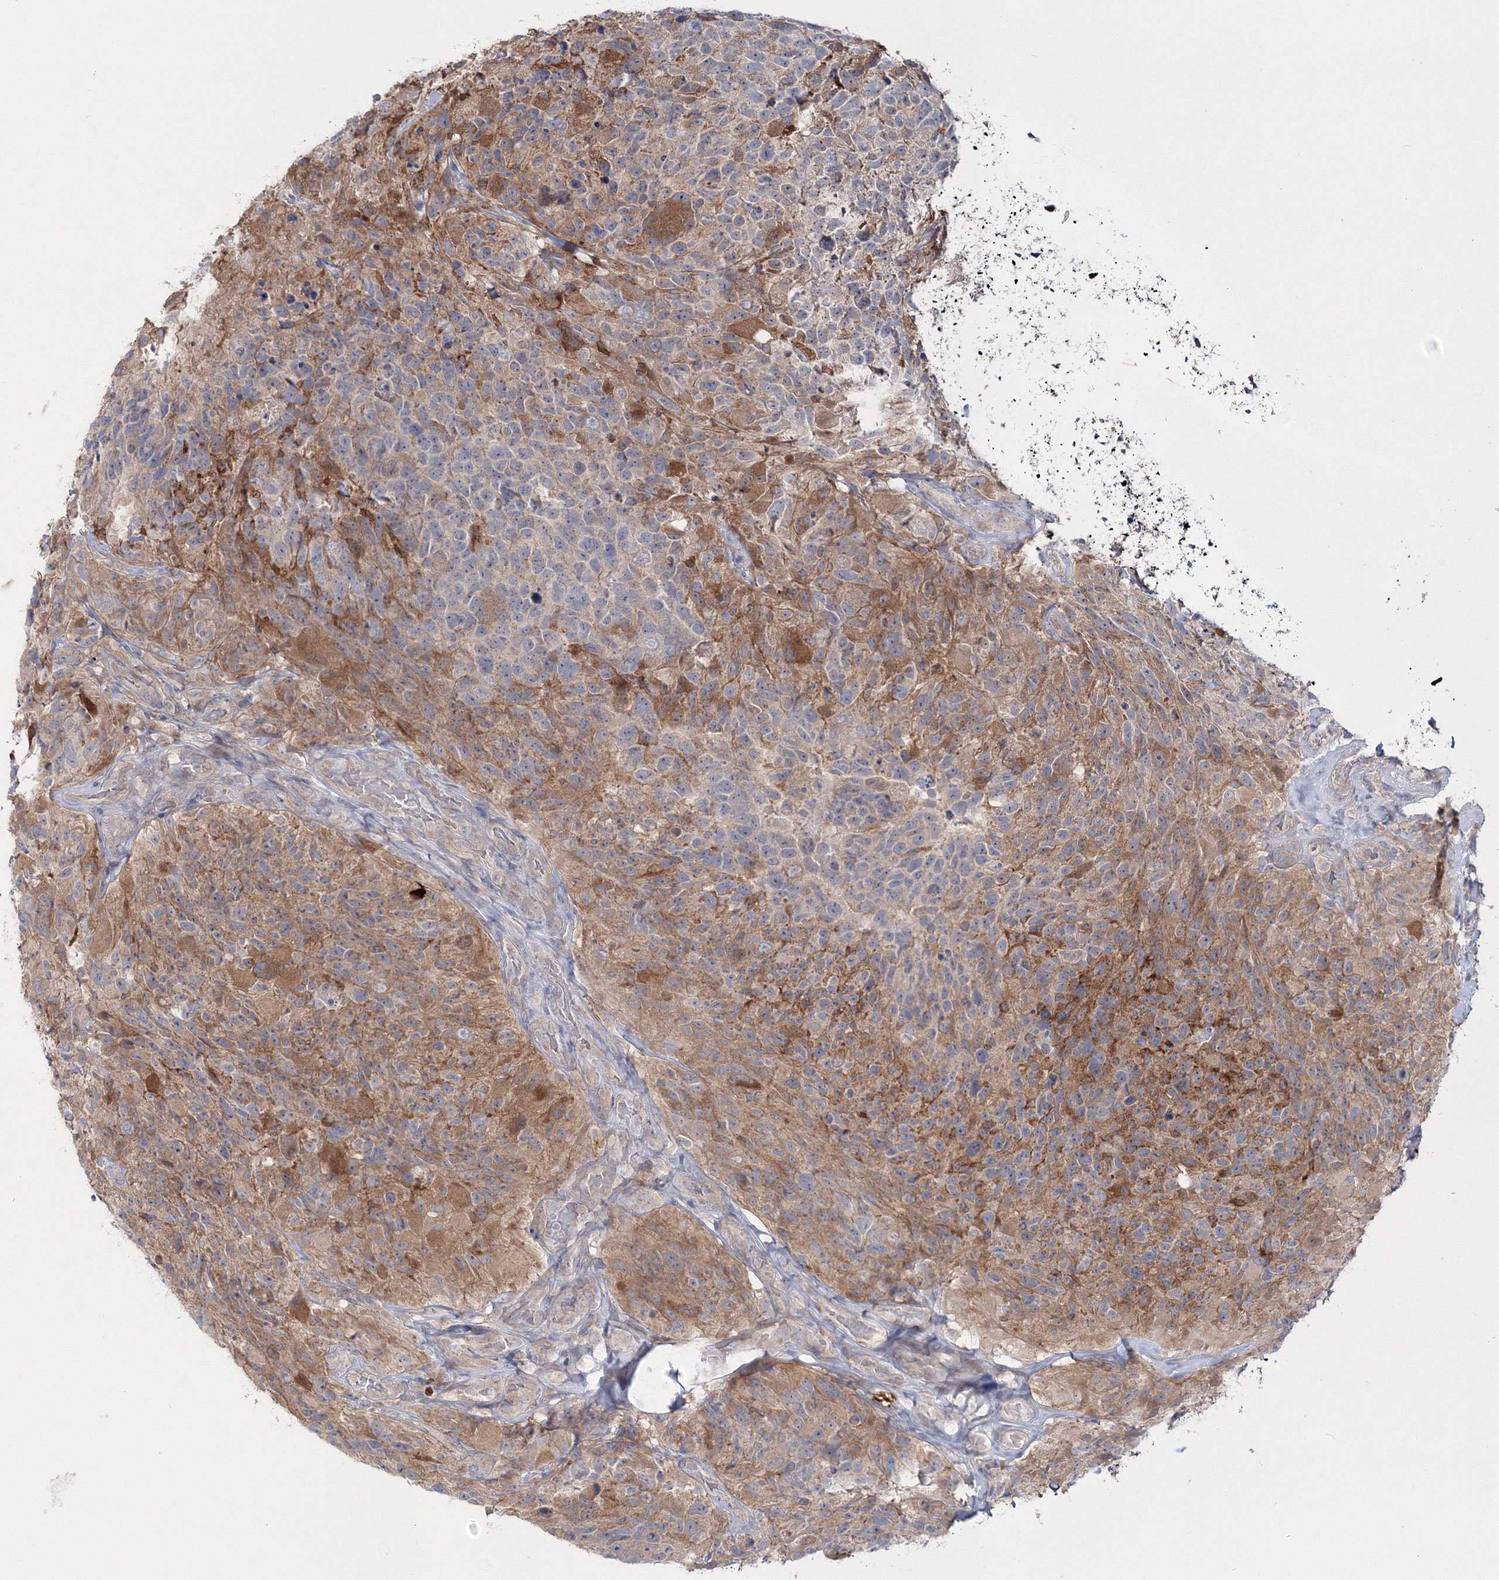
{"staining": {"intensity": "moderate", "quantity": "25%-75%", "location": "cytoplasmic/membranous"}, "tissue": "glioma", "cell_type": "Tumor cells", "image_type": "cancer", "snomed": [{"axis": "morphology", "description": "Glioma, malignant, High grade"}, {"axis": "topography", "description": "Brain"}], "caption": "Protein staining by IHC exhibits moderate cytoplasmic/membranous staining in approximately 25%-75% of tumor cells in glioma. (DAB = brown stain, brightfield microscopy at high magnification).", "gene": "IPMK", "patient": {"sex": "male", "age": 69}}